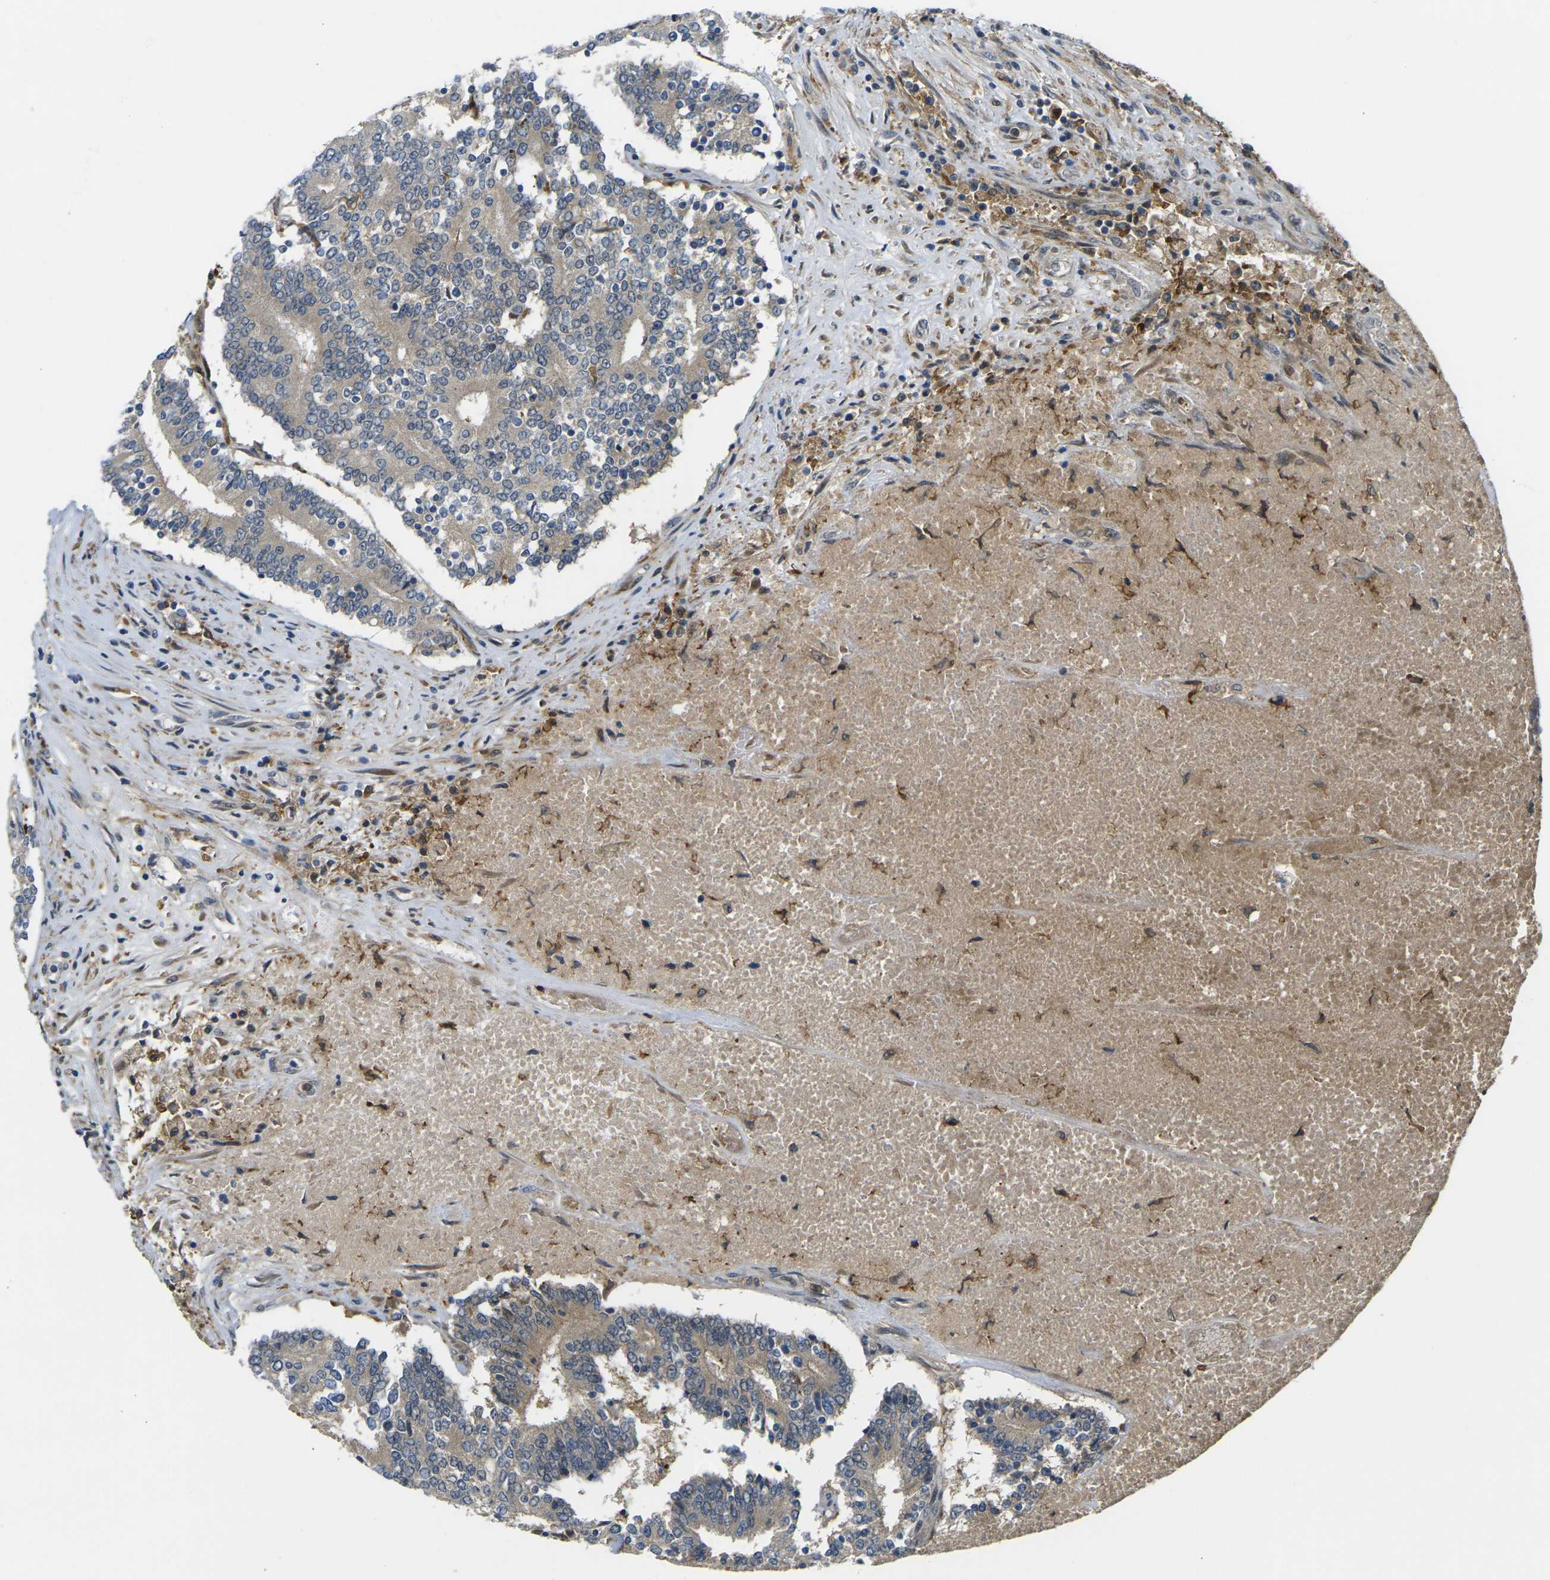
{"staining": {"intensity": "weak", "quantity": ">75%", "location": "cytoplasmic/membranous"}, "tissue": "prostate cancer", "cell_type": "Tumor cells", "image_type": "cancer", "snomed": [{"axis": "morphology", "description": "Normal tissue, NOS"}, {"axis": "morphology", "description": "Adenocarcinoma, High grade"}, {"axis": "topography", "description": "Prostate"}, {"axis": "topography", "description": "Seminal veicle"}], "caption": "There is low levels of weak cytoplasmic/membranous staining in tumor cells of prostate high-grade adenocarcinoma, as demonstrated by immunohistochemical staining (brown color).", "gene": "PIGL", "patient": {"sex": "male", "age": 55}}